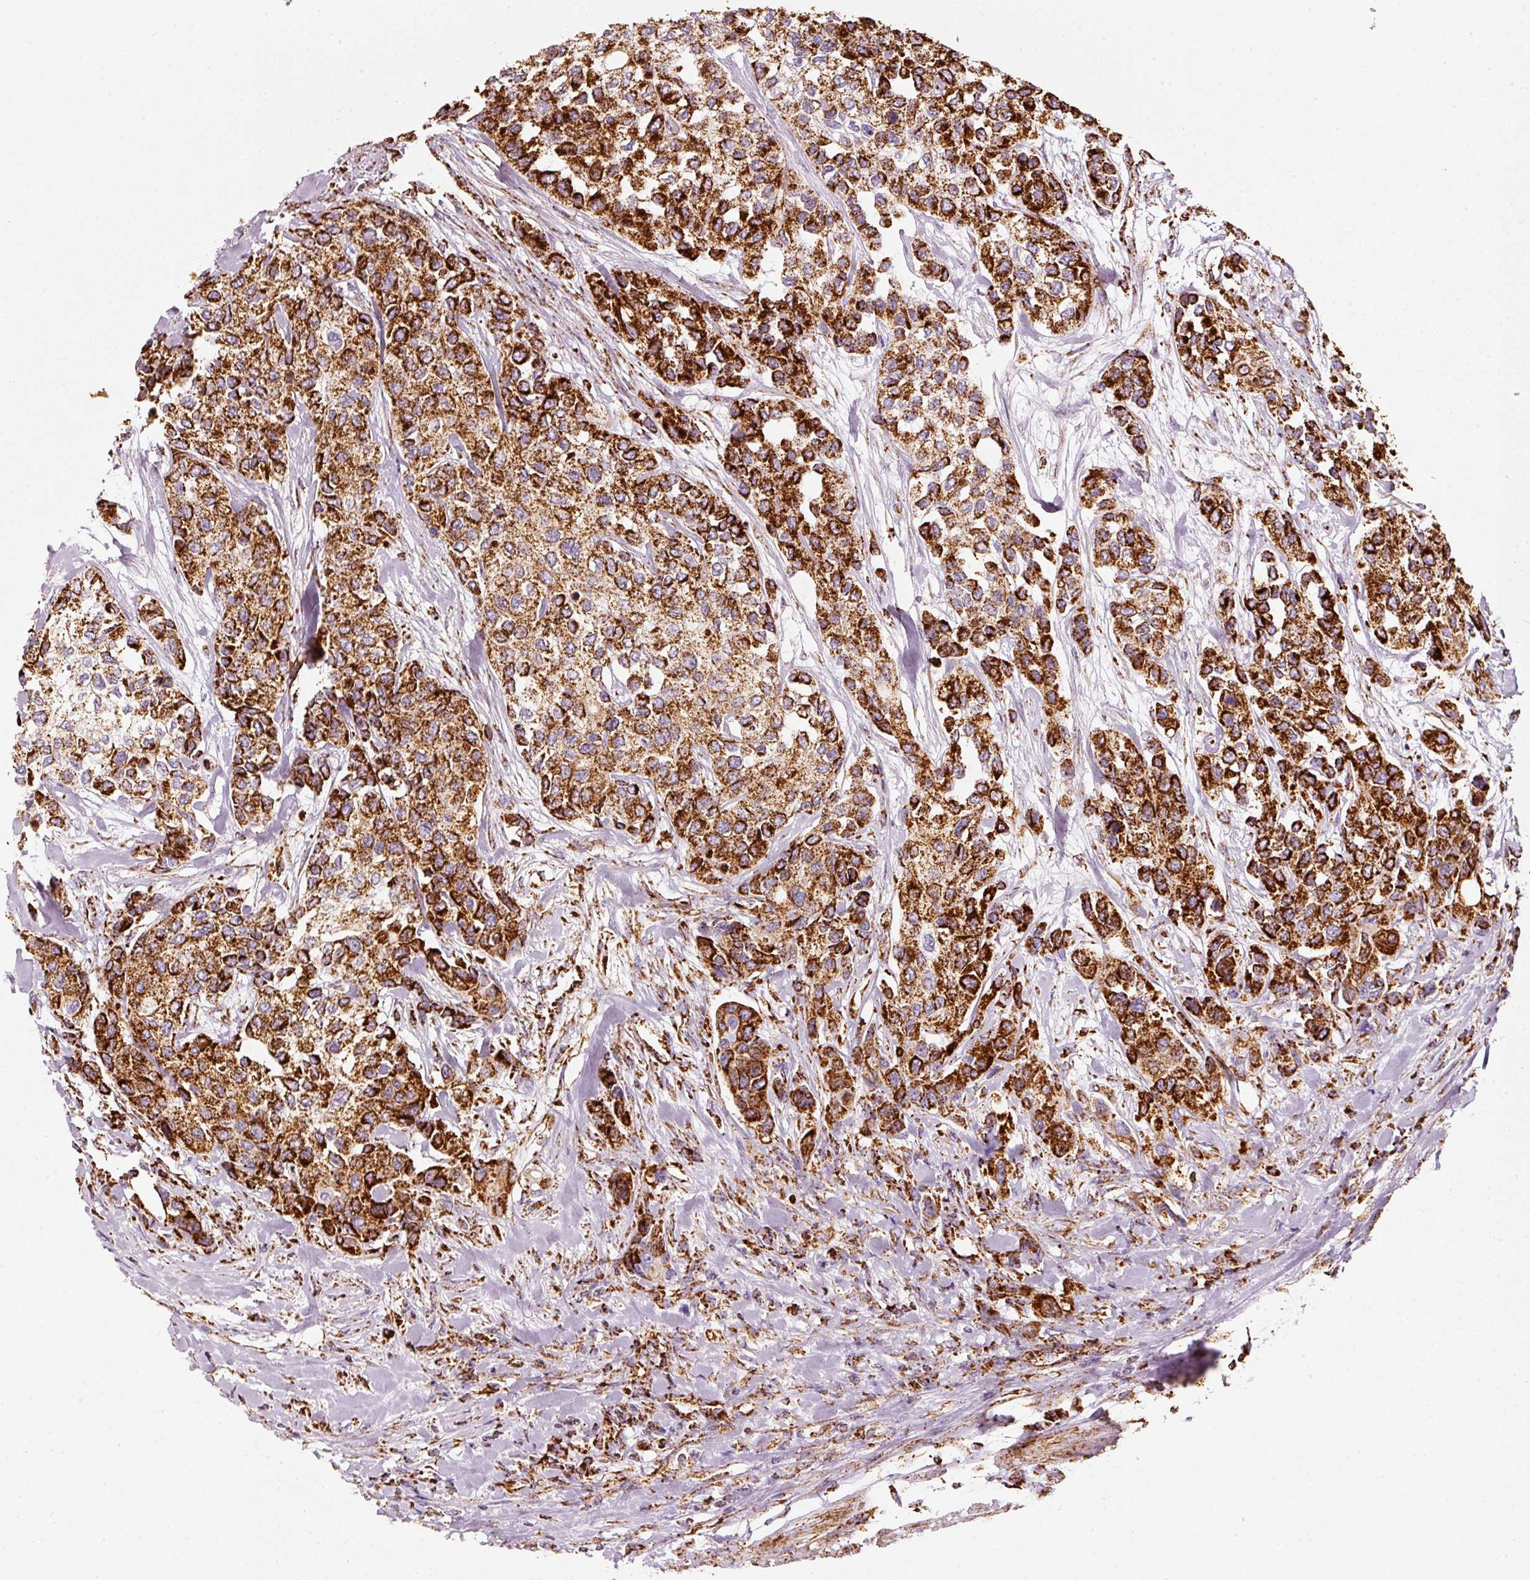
{"staining": {"intensity": "strong", "quantity": ">75%", "location": "cytoplasmic/membranous"}, "tissue": "urothelial cancer", "cell_type": "Tumor cells", "image_type": "cancer", "snomed": [{"axis": "morphology", "description": "Normal tissue, NOS"}, {"axis": "morphology", "description": "Urothelial carcinoma, High grade"}, {"axis": "topography", "description": "Vascular tissue"}, {"axis": "topography", "description": "Urinary bladder"}], "caption": "High-magnification brightfield microscopy of high-grade urothelial carcinoma stained with DAB (3,3'-diaminobenzidine) (brown) and counterstained with hematoxylin (blue). tumor cells exhibit strong cytoplasmic/membranous staining is identified in approximately>75% of cells.", "gene": "MT-CO2", "patient": {"sex": "female", "age": 56}}